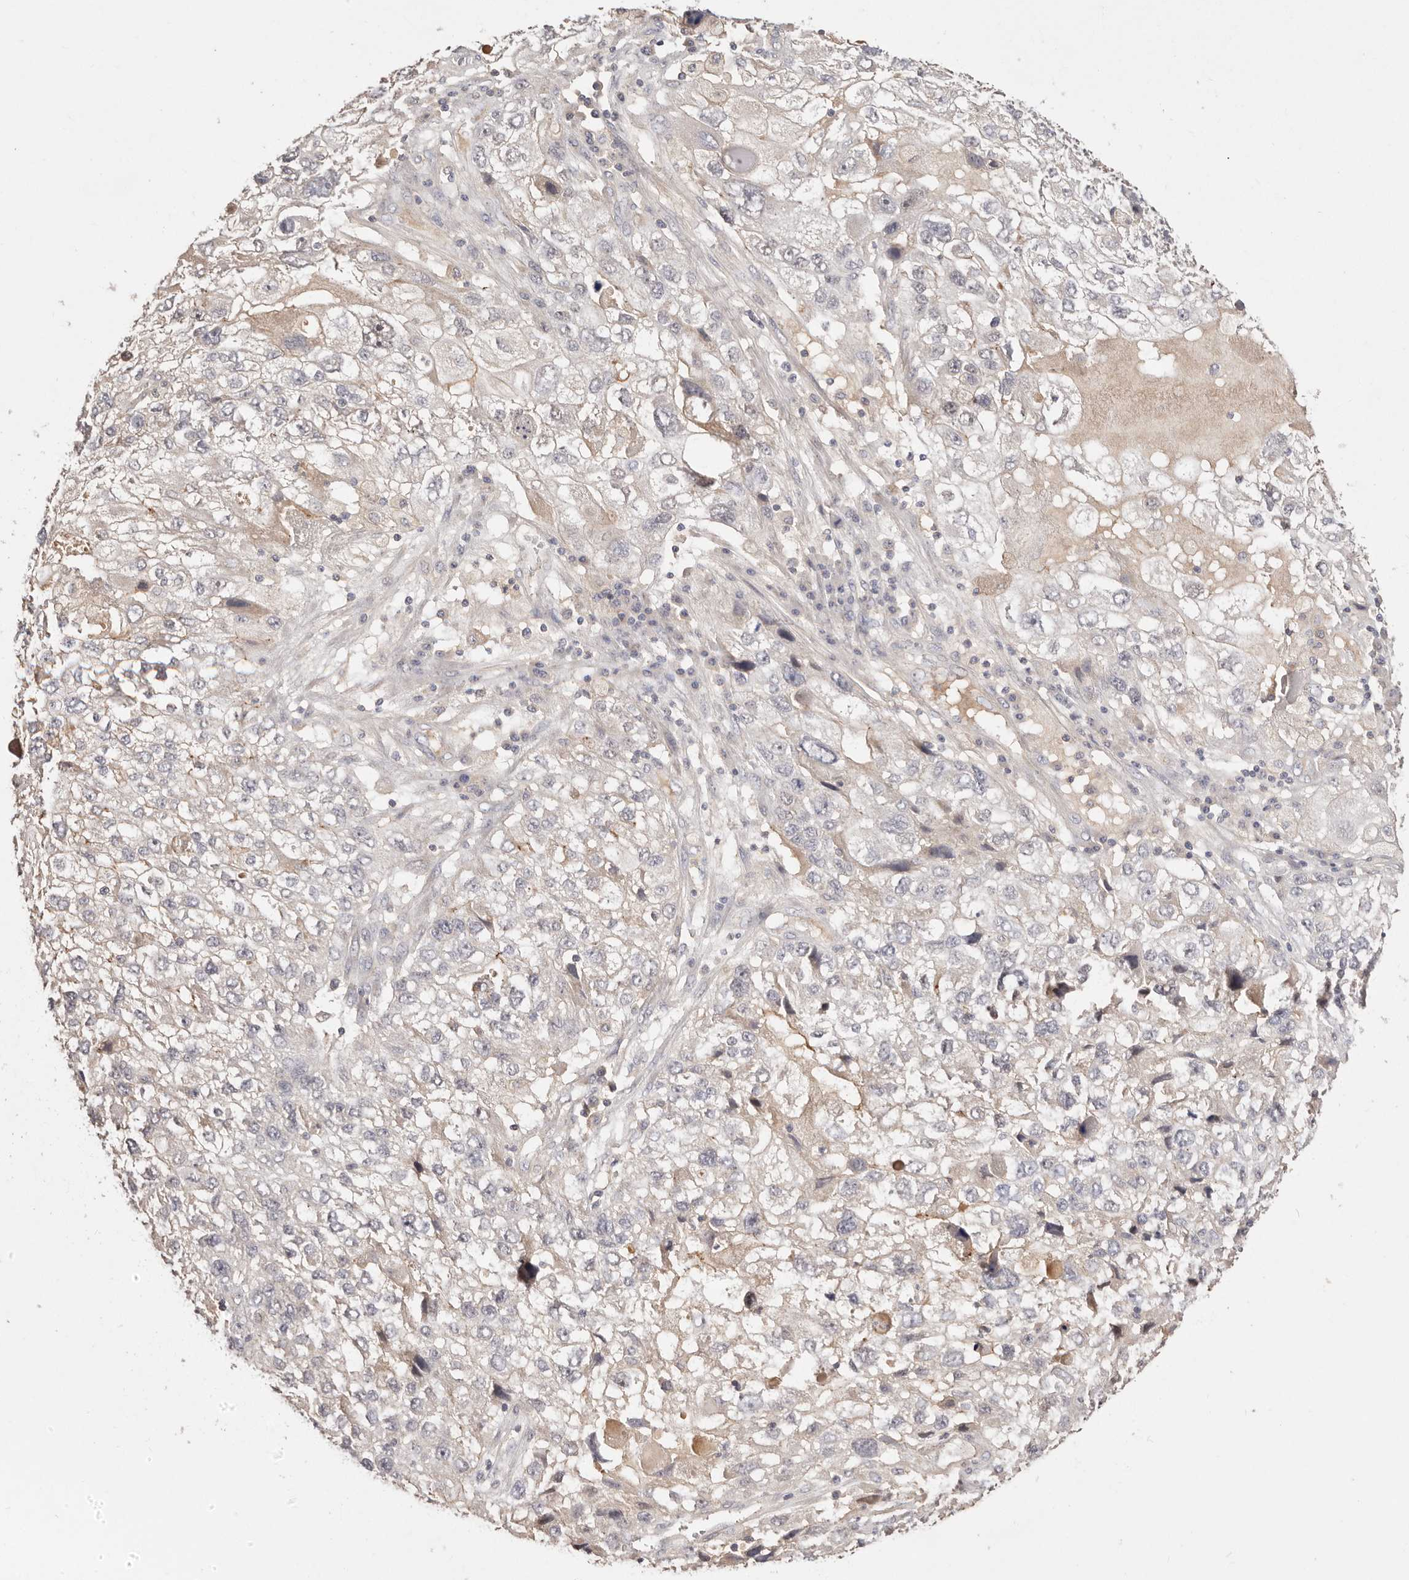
{"staining": {"intensity": "weak", "quantity": "<25%", "location": "cytoplasmic/membranous"}, "tissue": "endometrial cancer", "cell_type": "Tumor cells", "image_type": "cancer", "snomed": [{"axis": "morphology", "description": "Adenocarcinoma, NOS"}, {"axis": "topography", "description": "Endometrium"}], "caption": "DAB (3,3'-diaminobenzidine) immunohistochemical staining of human endometrial adenocarcinoma displays no significant positivity in tumor cells.", "gene": "CXADR", "patient": {"sex": "female", "age": 49}}